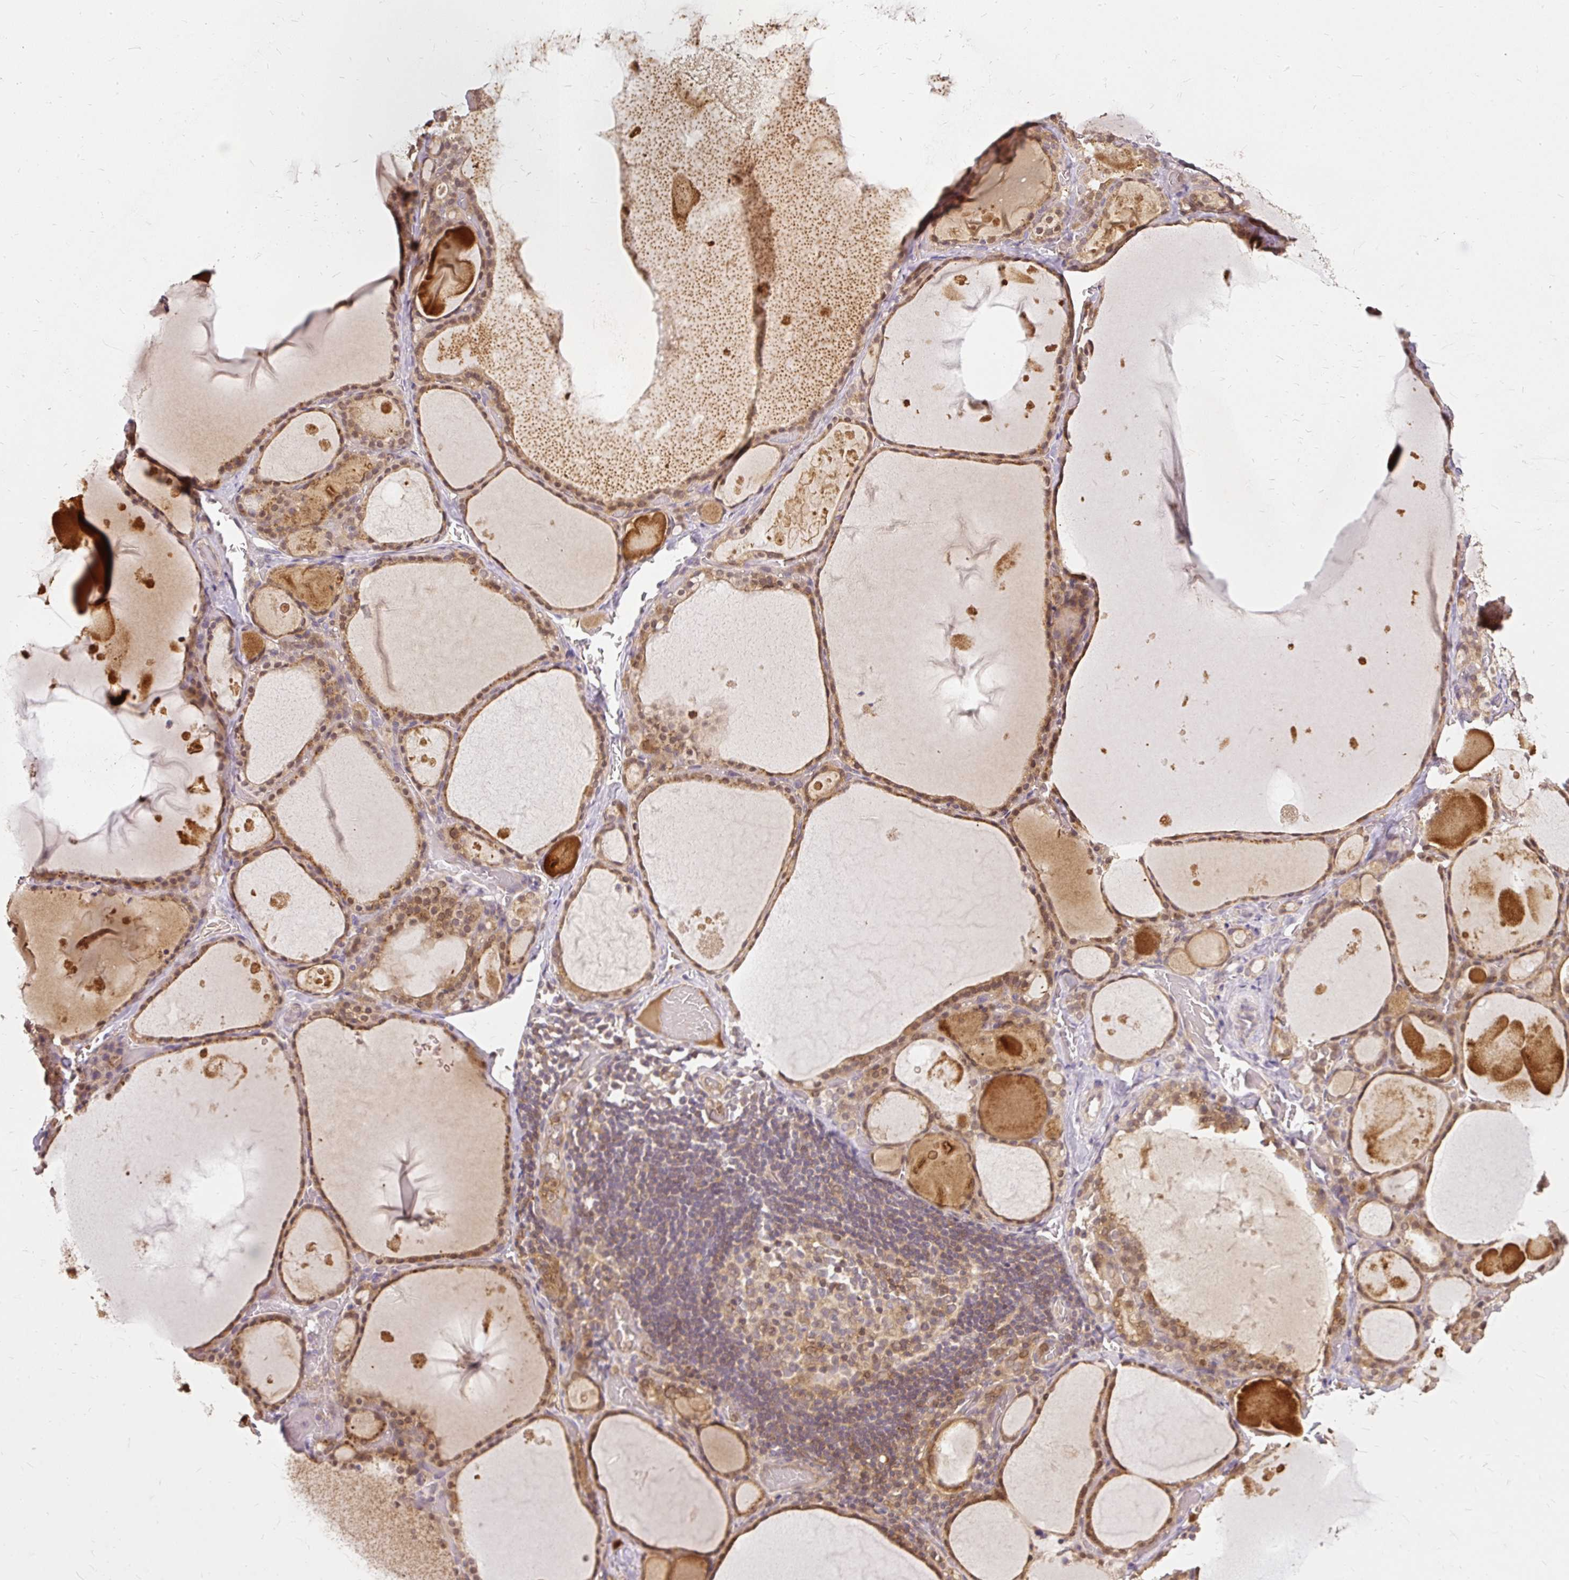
{"staining": {"intensity": "moderate", "quantity": ">75%", "location": "cytoplasmic/membranous"}, "tissue": "thyroid gland", "cell_type": "Glandular cells", "image_type": "normal", "snomed": [{"axis": "morphology", "description": "Normal tissue, NOS"}, {"axis": "topography", "description": "Thyroid gland"}], "caption": "Approximately >75% of glandular cells in normal human thyroid gland show moderate cytoplasmic/membranous protein staining as visualized by brown immunohistochemical staining.", "gene": "AP5S1", "patient": {"sex": "male", "age": 56}}